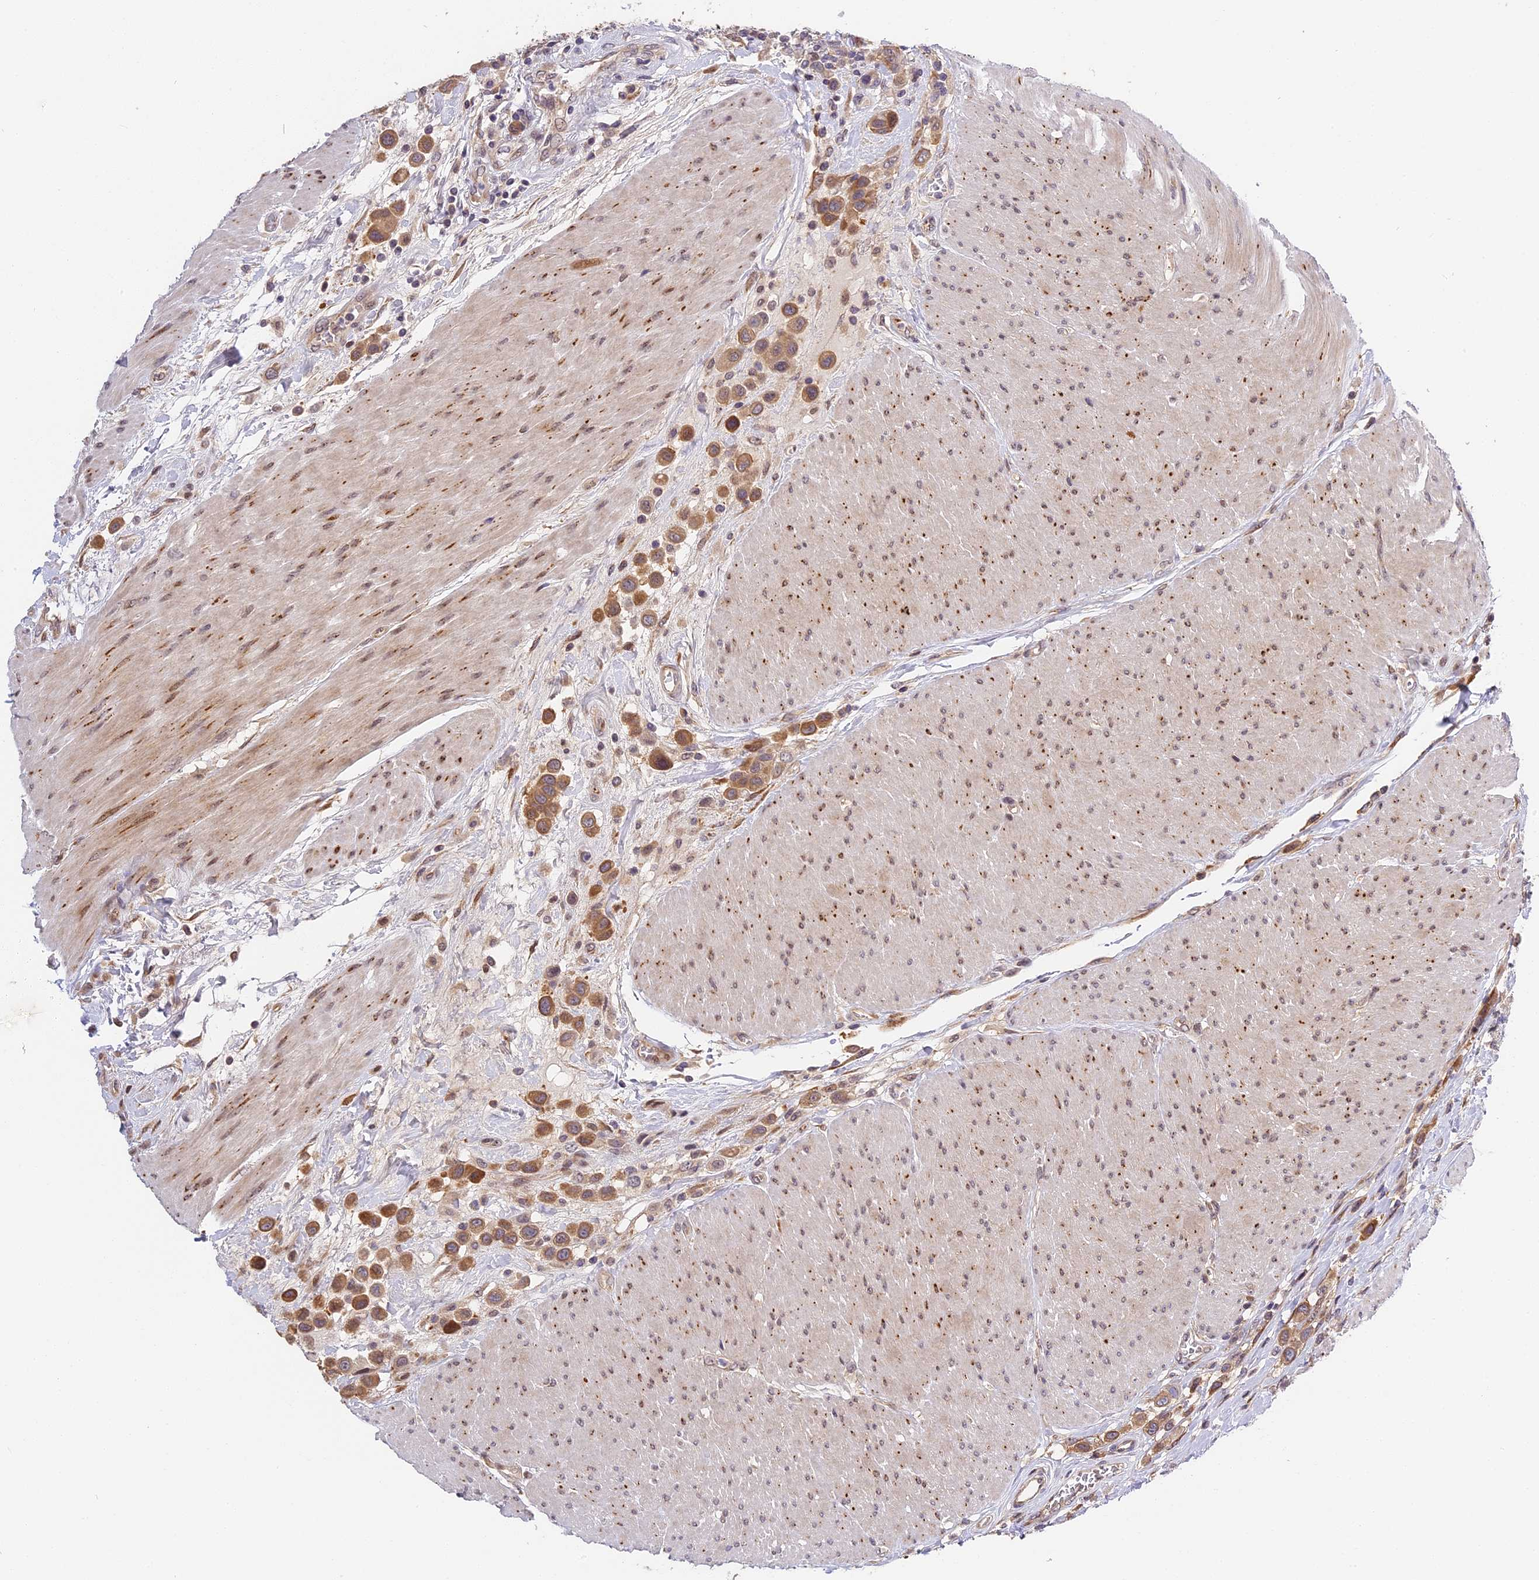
{"staining": {"intensity": "moderate", "quantity": ">75%", "location": "cytoplasmic/membranous"}, "tissue": "urothelial cancer", "cell_type": "Tumor cells", "image_type": "cancer", "snomed": [{"axis": "morphology", "description": "Urothelial carcinoma, High grade"}, {"axis": "topography", "description": "Urinary bladder"}], "caption": "Brown immunohistochemical staining in high-grade urothelial carcinoma reveals moderate cytoplasmic/membranous staining in approximately >75% of tumor cells.", "gene": "BSCL2", "patient": {"sex": "male", "age": 50}}